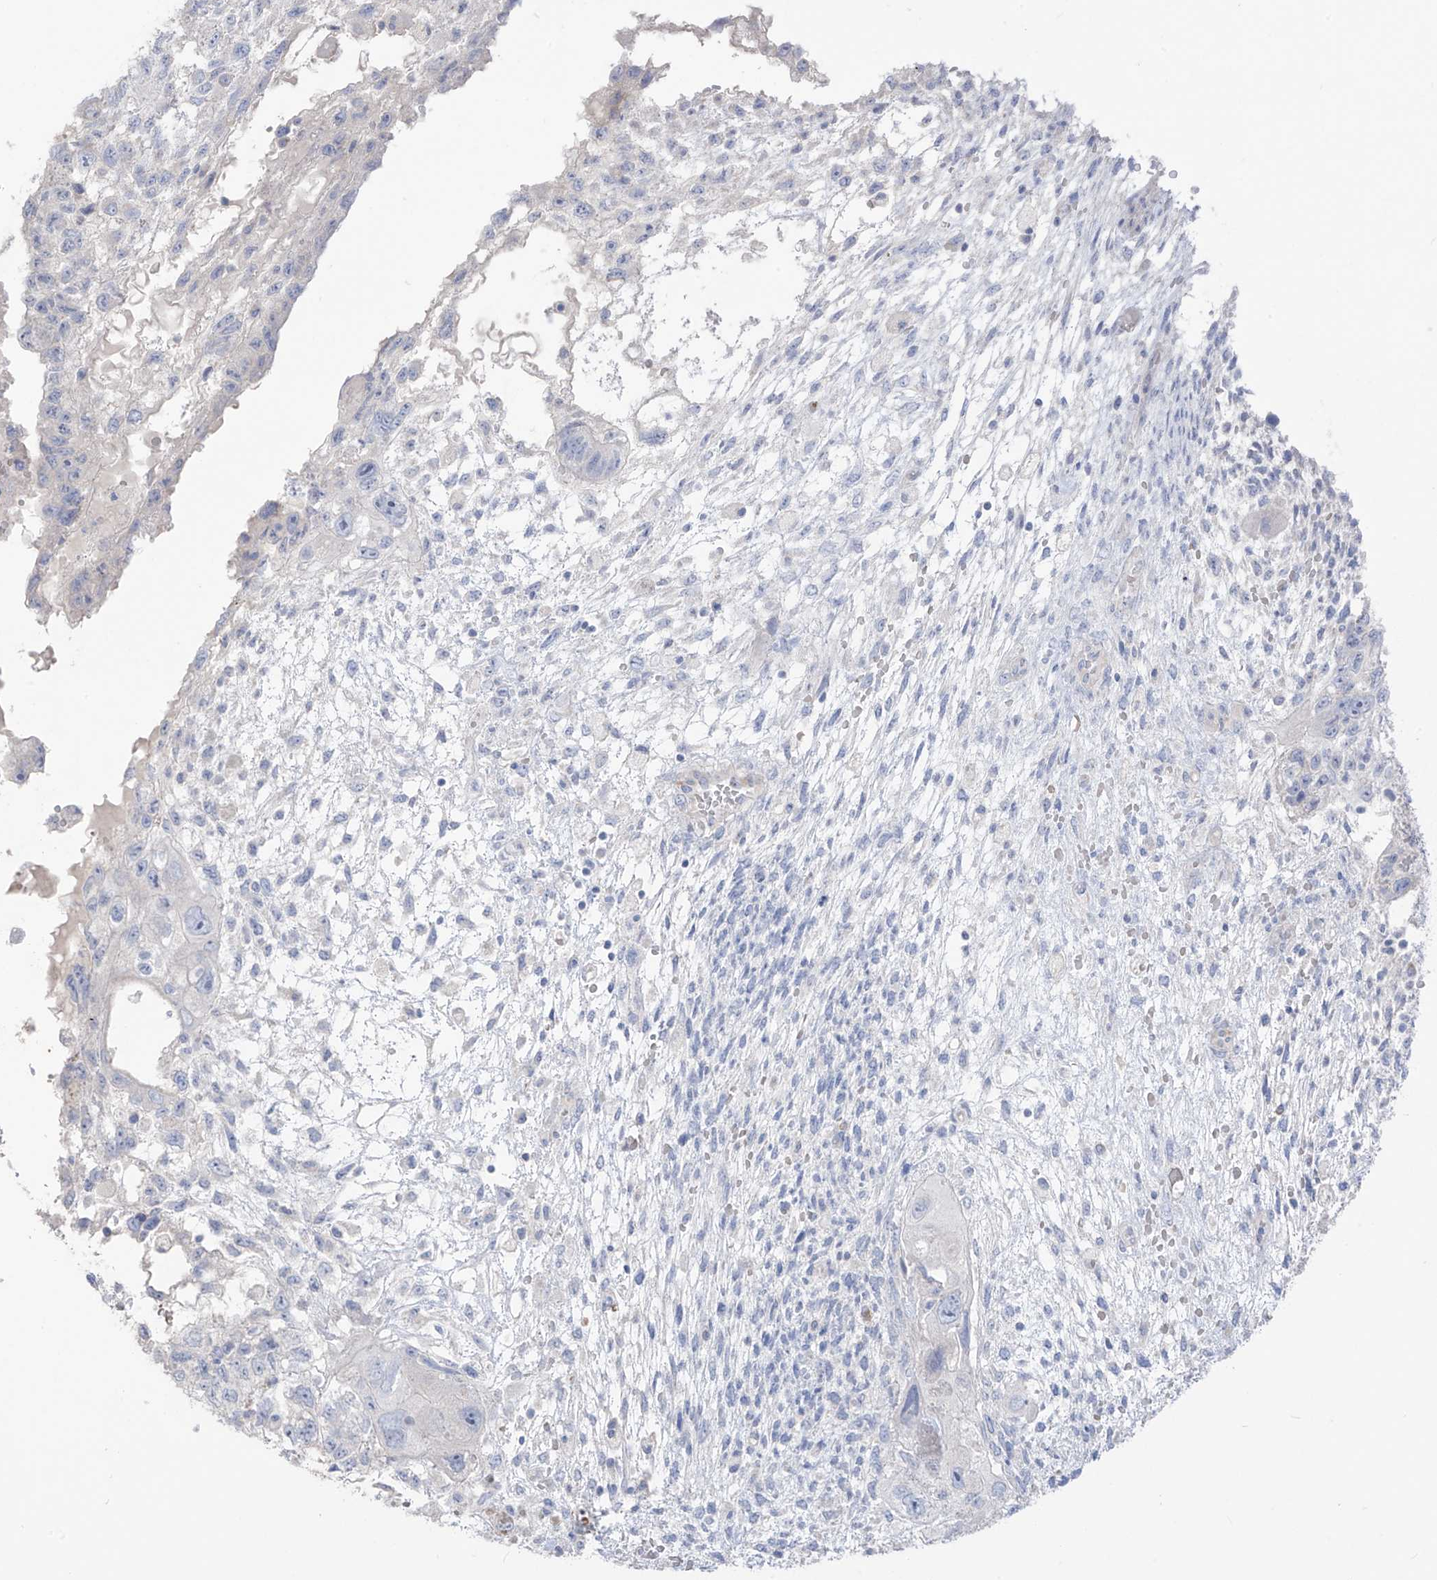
{"staining": {"intensity": "negative", "quantity": "none", "location": "none"}, "tissue": "testis cancer", "cell_type": "Tumor cells", "image_type": "cancer", "snomed": [{"axis": "morphology", "description": "Carcinoma, Embryonal, NOS"}, {"axis": "topography", "description": "Testis"}], "caption": "Protein analysis of testis cancer (embryonal carcinoma) exhibits no significant expression in tumor cells.", "gene": "ASPRV1", "patient": {"sex": "male", "age": 36}}